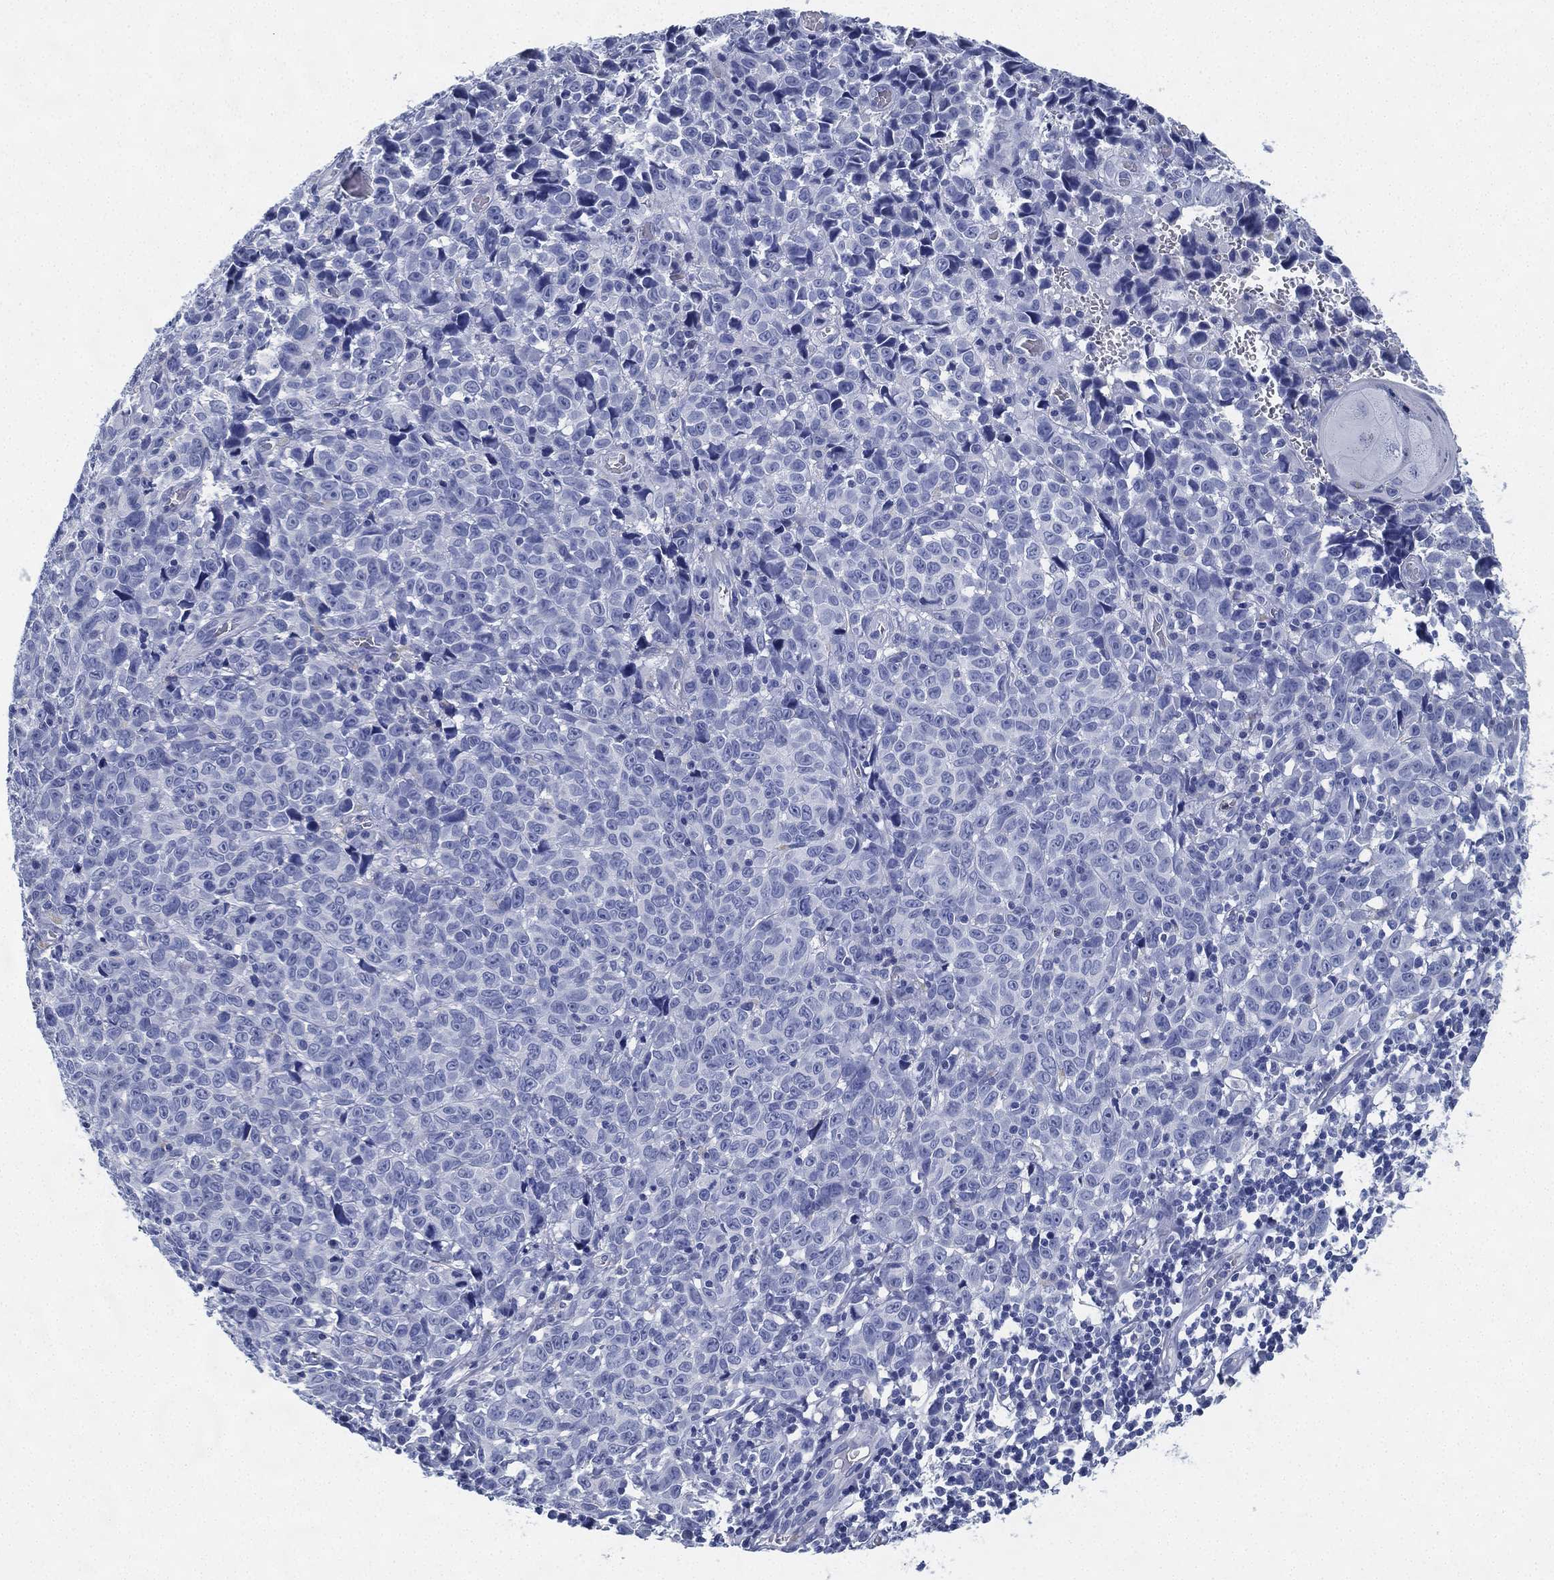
{"staining": {"intensity": "negative", "quantity": "none", "location": "none"}, "tissue": "melanoma", "cell_type": "Tumor cells", "image_type": "cancer", "snomed": [{"axis": "morphology", "description": "Malignant melanoma, NOS"}, {"axis": "topography", "description": "Vulva, labia, clitoris and Bartholin´s gland, NO"}], "caption": "High magnification brightfield microscopy of melanoma stained with DAB (brown) and counterstained with hematoxylin (blue): tumor cells show no significant expression. (DAB (3,3'-diaminobenzidine) immunohistochemistry (IHC) with hematoxylin counter stain).", "gene": "DEFB121", "patient": {"sex": "female", "age": 75}}